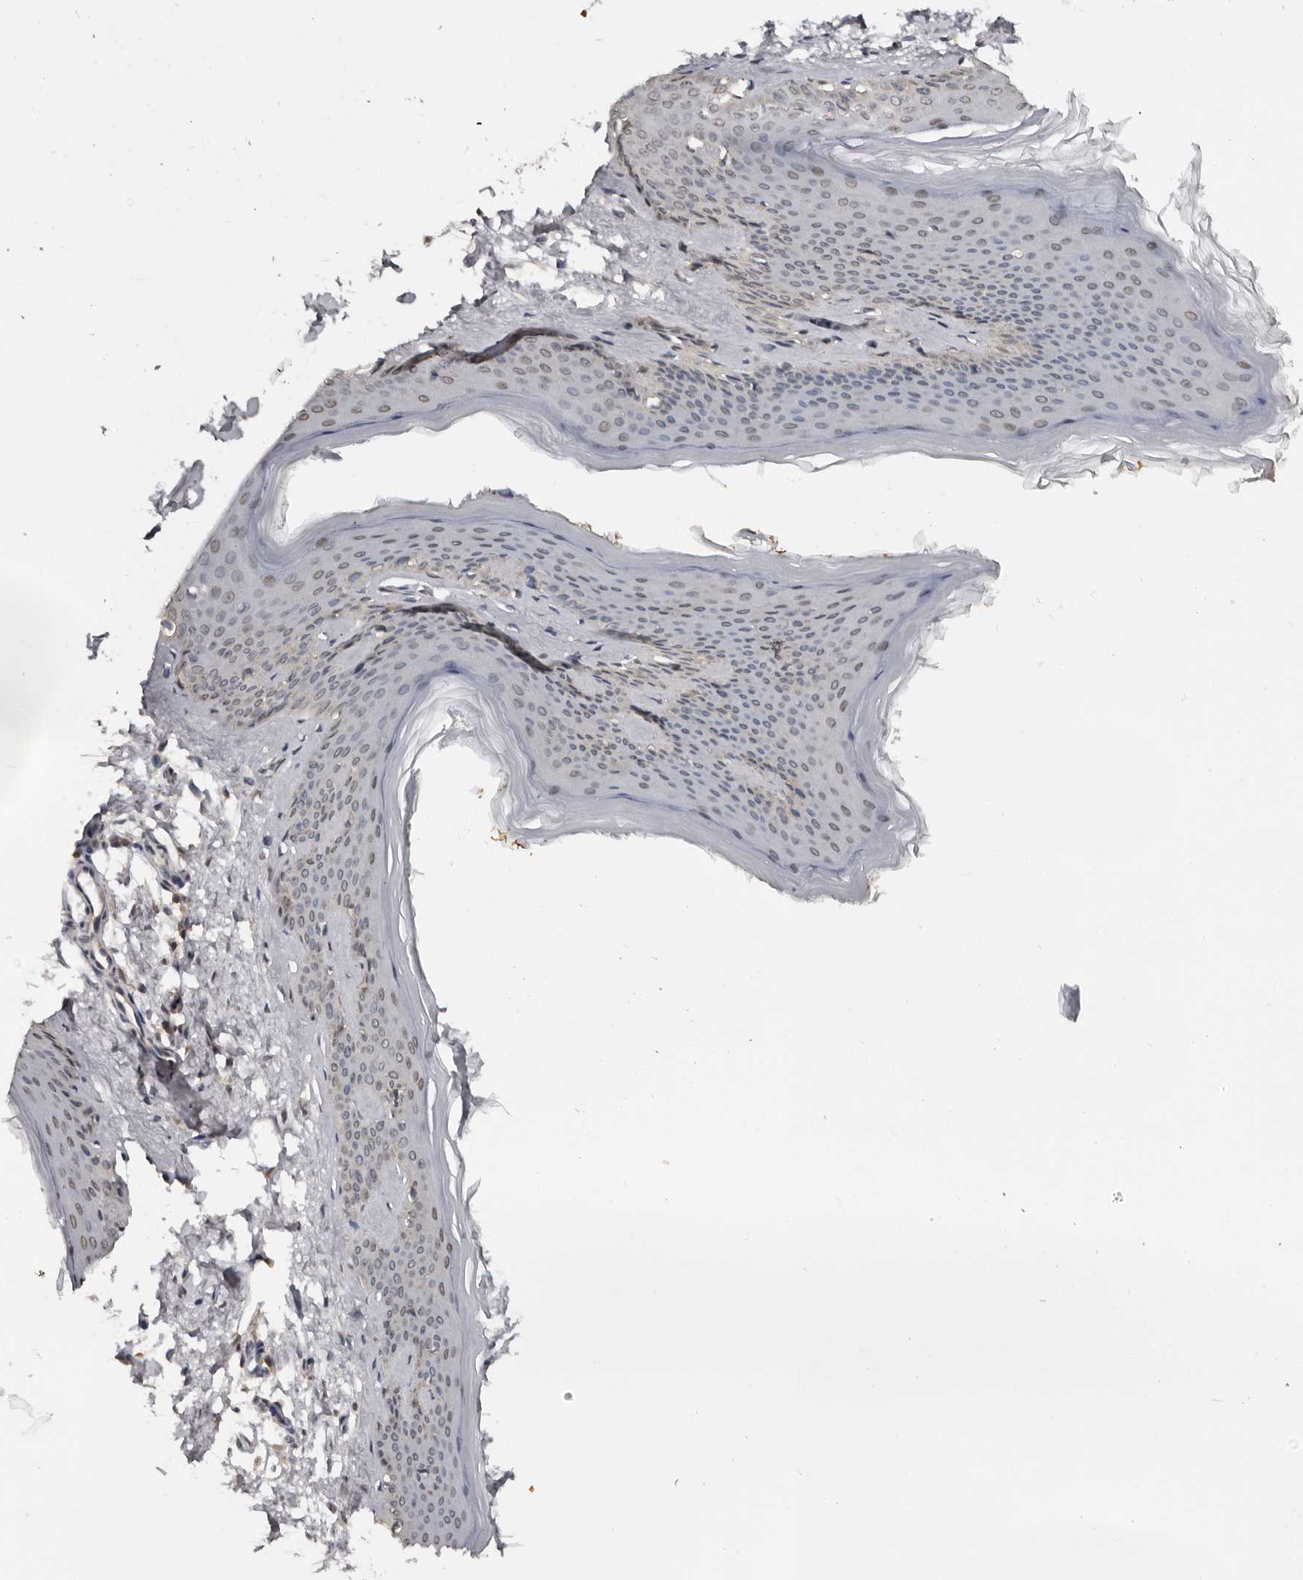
{"staining": {"intensity": "negative", "quantity": "none", "location": "none"}, "tissue": "skin", "cell_type": "Fibroblasts", "image_type": "normal", "snomed": [{"axis": "morphology", "description": "Normal tissue, NOS"}, {"axis": "topography", "description": "Skin"}], "caption": "Skin was stained to show a protein in brown. There is no significant staining in fibroblasts. (Brightfield microscopy of DAB IHC at high magnification).", "gene": "MOGAT2", "patient": {"sex": "female", "age": 27}}